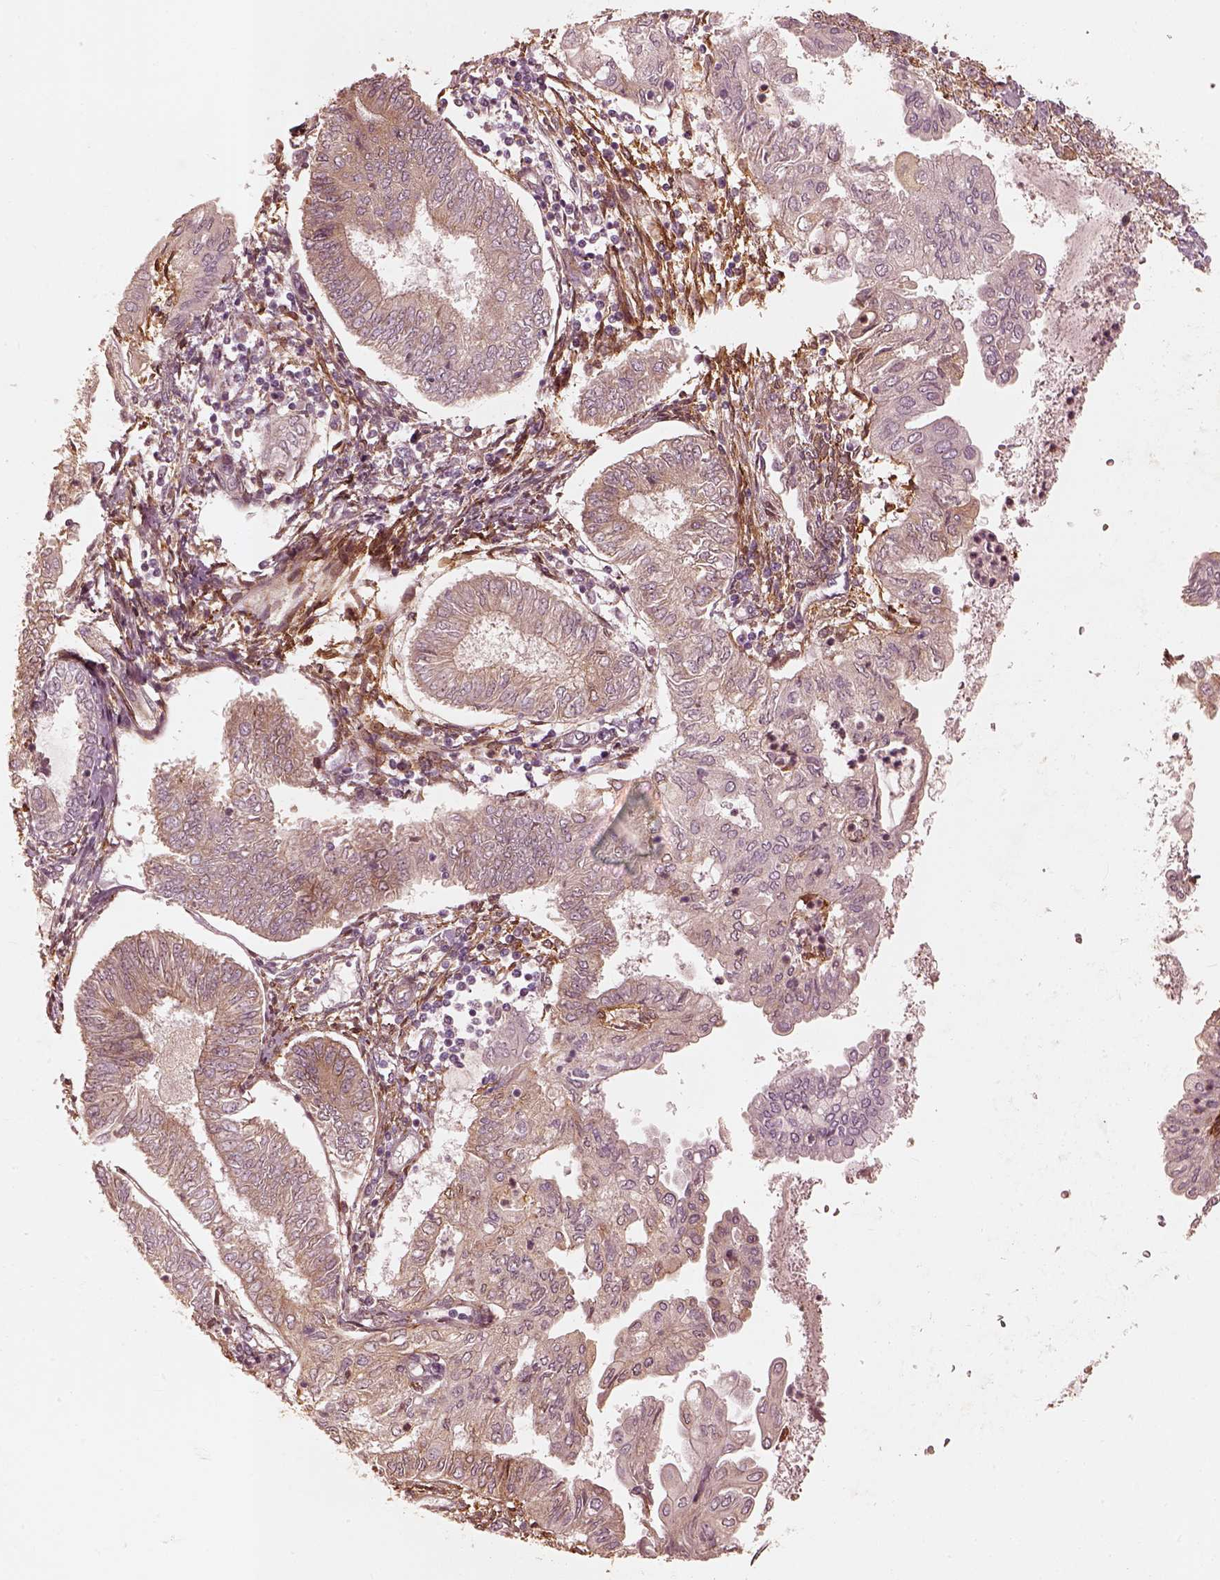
{"staining": {"intensity": "weak", "quantity": ">75%", "location": "cytoplasmic/membranous"}, "tissue": "endometrial cancer", "cell_type": "Tumor cells", "image_type": "cancer", "snomed": [{"axis": "morphology", "description": "Adenocarcinoma, NOS"}, {"axis": "topography", "description": "Endometrium"}], "caption": "Immunohistochemistry (IHC) of human endometrial cancer (adenocarcinoma) demonstrates low levels of weak cytoplasmic/membranous positivity in about >75% of tumor cells. (DAB (3,3'-diaminobenzidine) = brown stain, brightfield microscopy at high magnification).", "gene": "WLS", "patient": {"sex": "female", "age": 68}}